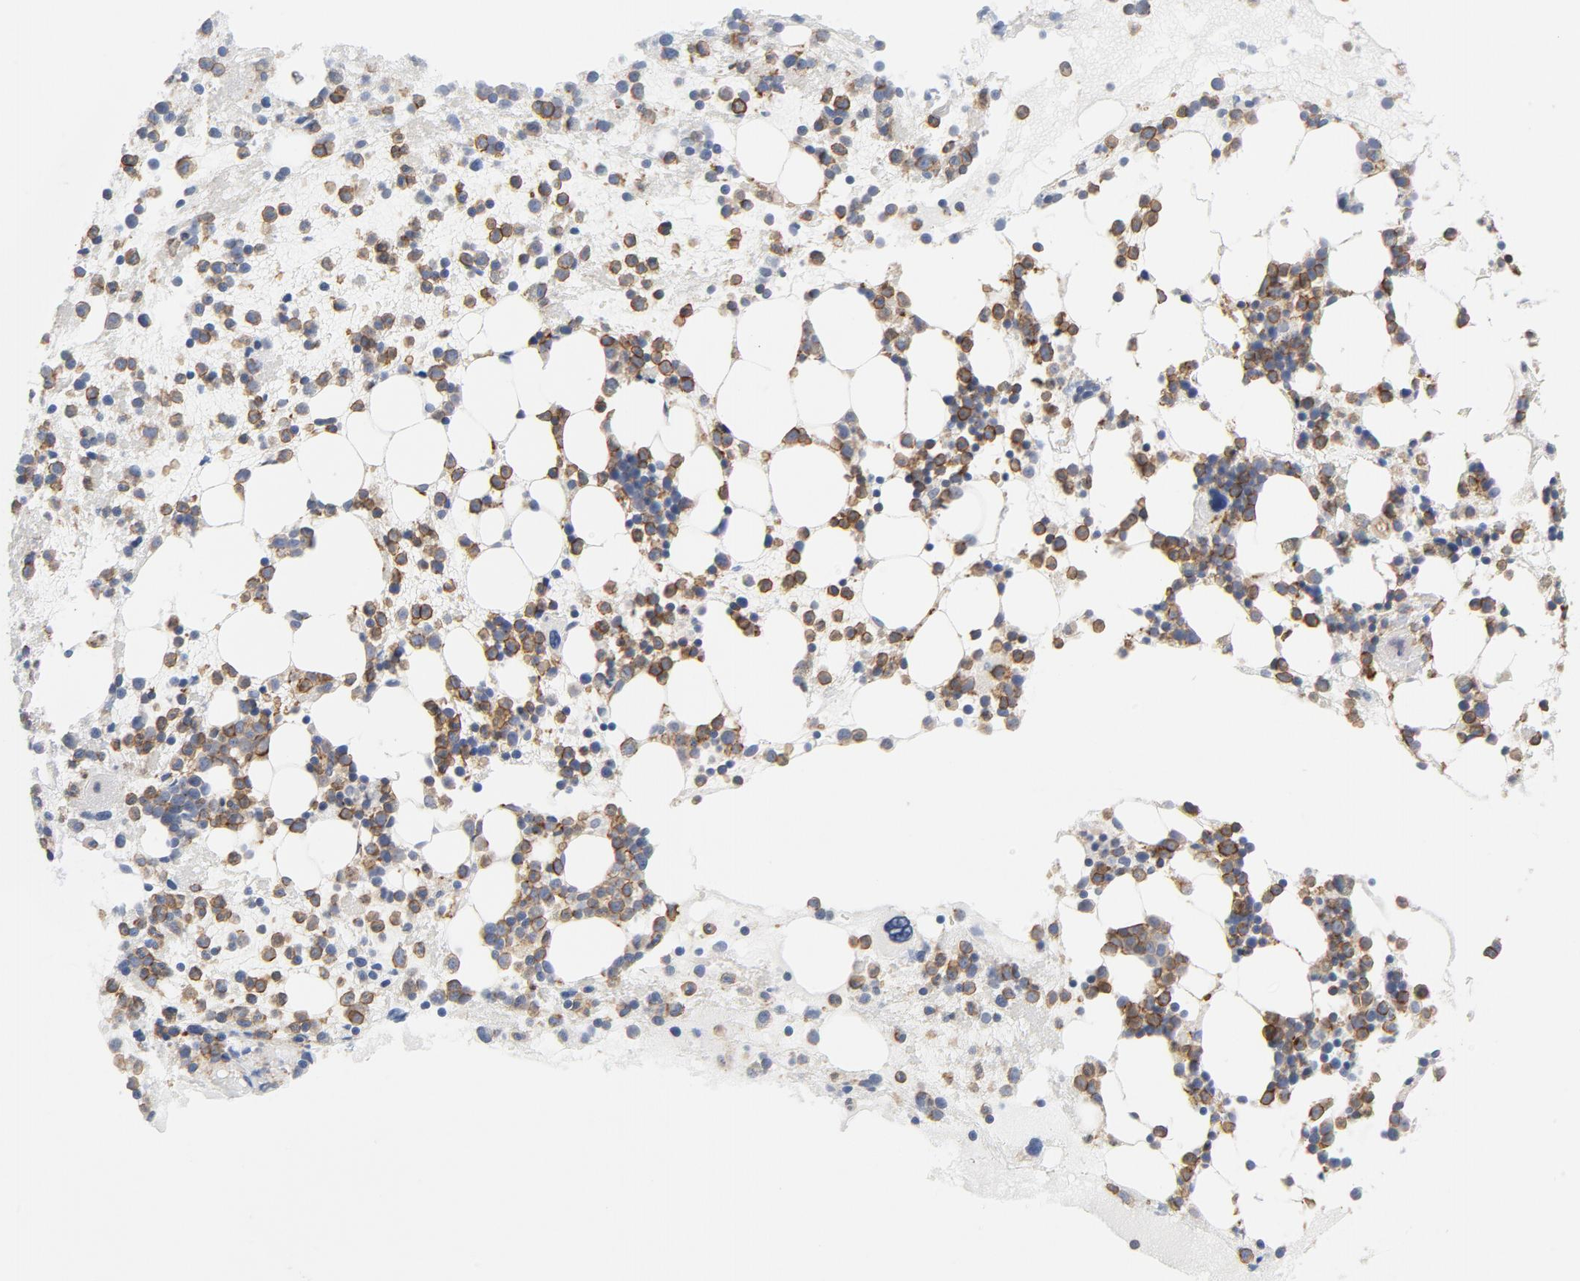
{"staining": {"intensity": "moderate", "quantity": ">75%", "location": "cytoplasmic/membranous"}, "tissue": "bone marrow", "cell_type": "Hematopoietic cells", "image_type": "normal", "snomed": [{"axis": "morphology", "description": "Normal tissue, NOS"}, {"axis": "topography", "description": "Bone marrow"}], "caption": "Brown immunohistochemical staining in normal human bone marrow displays moderate cytoplasmic/membranous positivity in about >75% of hematopoietic cells.", "gene": "OXA1L", "patient": {"sex": "male", "age": 15}}